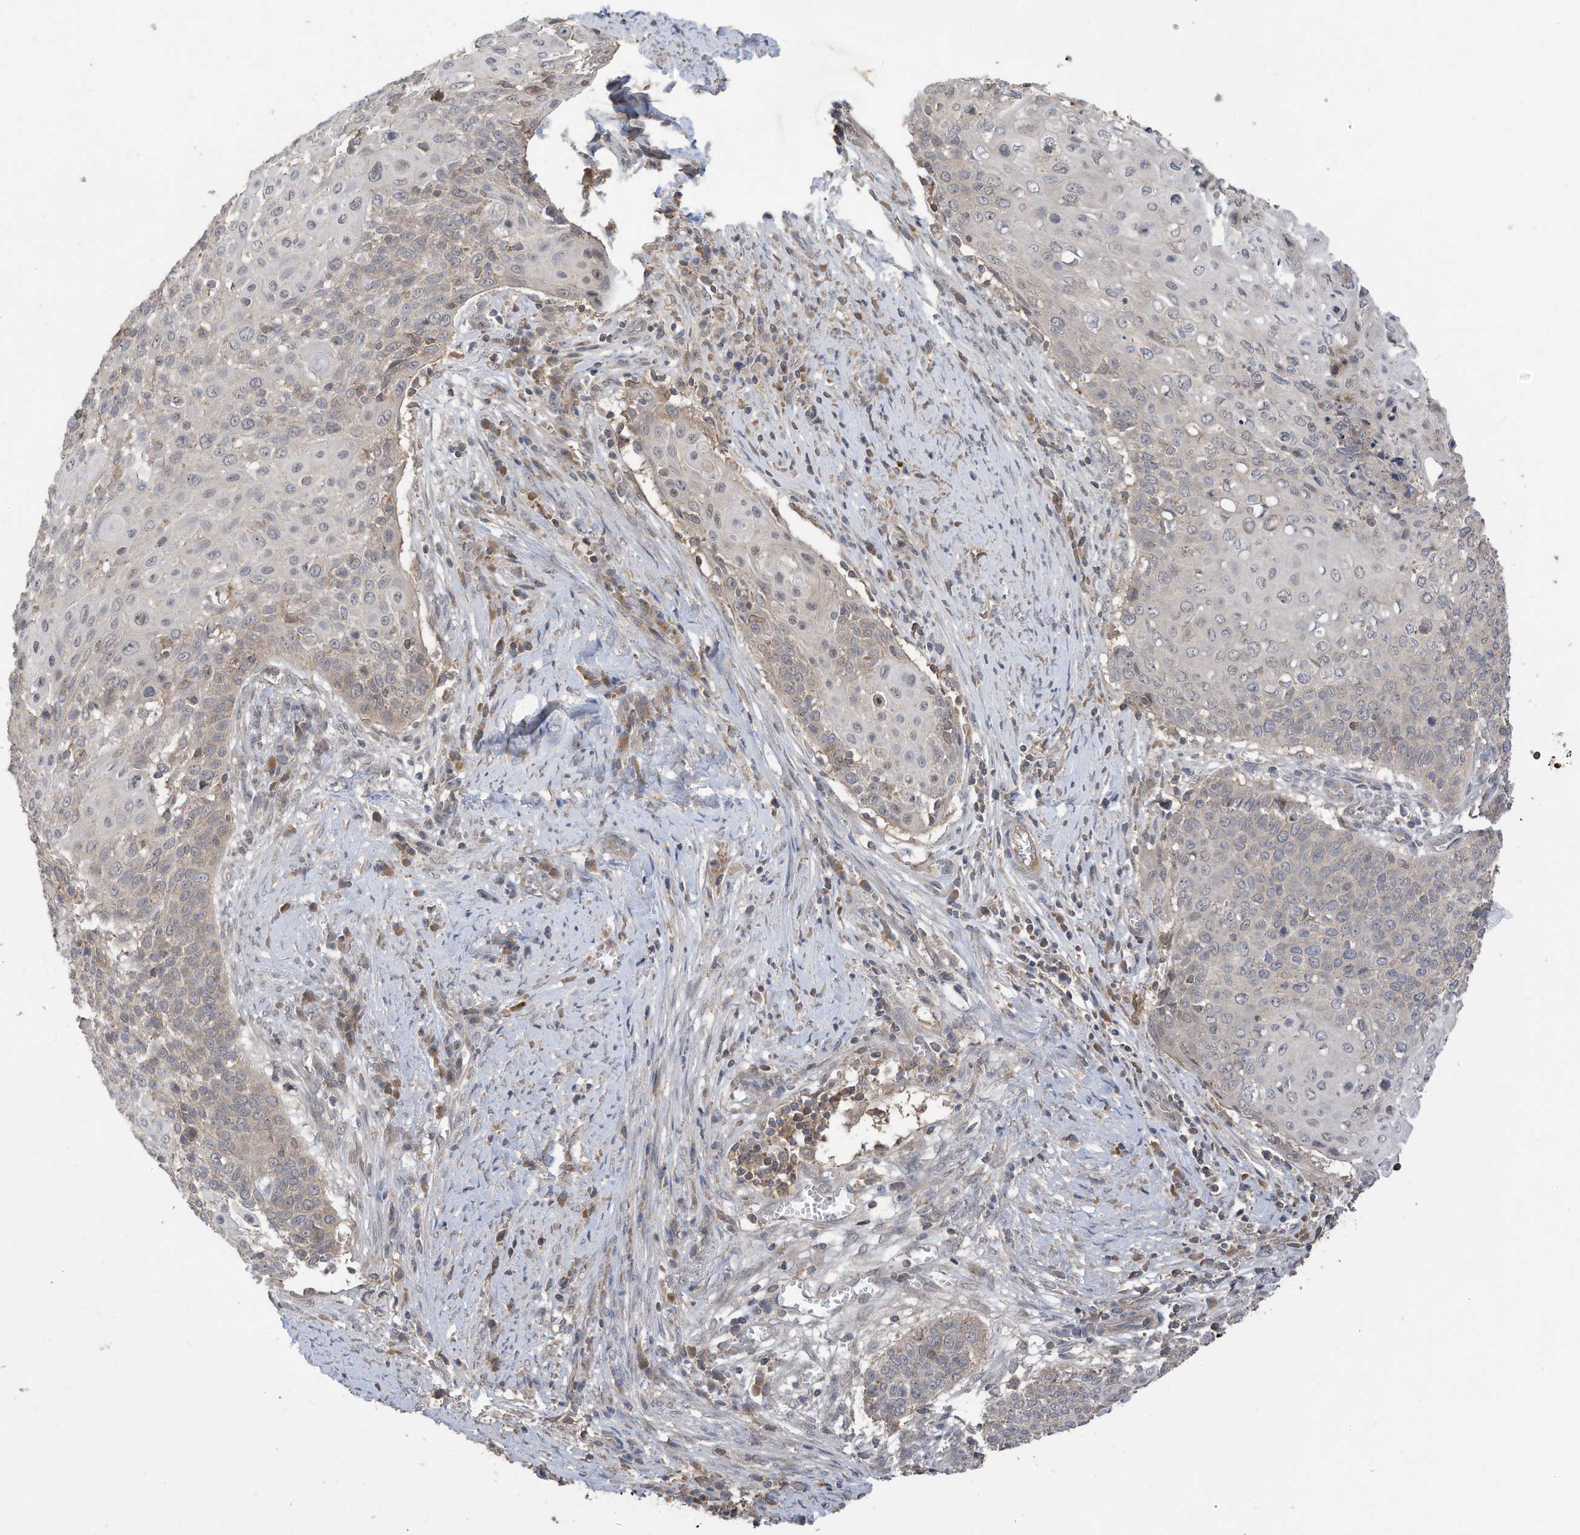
{"staining": {"intensity": "weak", "quantity": "<25%", "location": "cytoplasmic/membranous"}, "tissue": "cervical cancer", "cell_type": "Tumor cells", "image_type": "cancer", "snomed": [{"axis": "morphology", "description": "Squamous cell carcinoma, NOS"}, {"axis": "topography", "description": "Cervix"}], "caption": "IHC photomicrograph of cervical cancer stained for a protein (brown), which demonstrates no expression in tumor cells.", "gene": "REC8", "patient": {"sex": "female", "age": 39}}